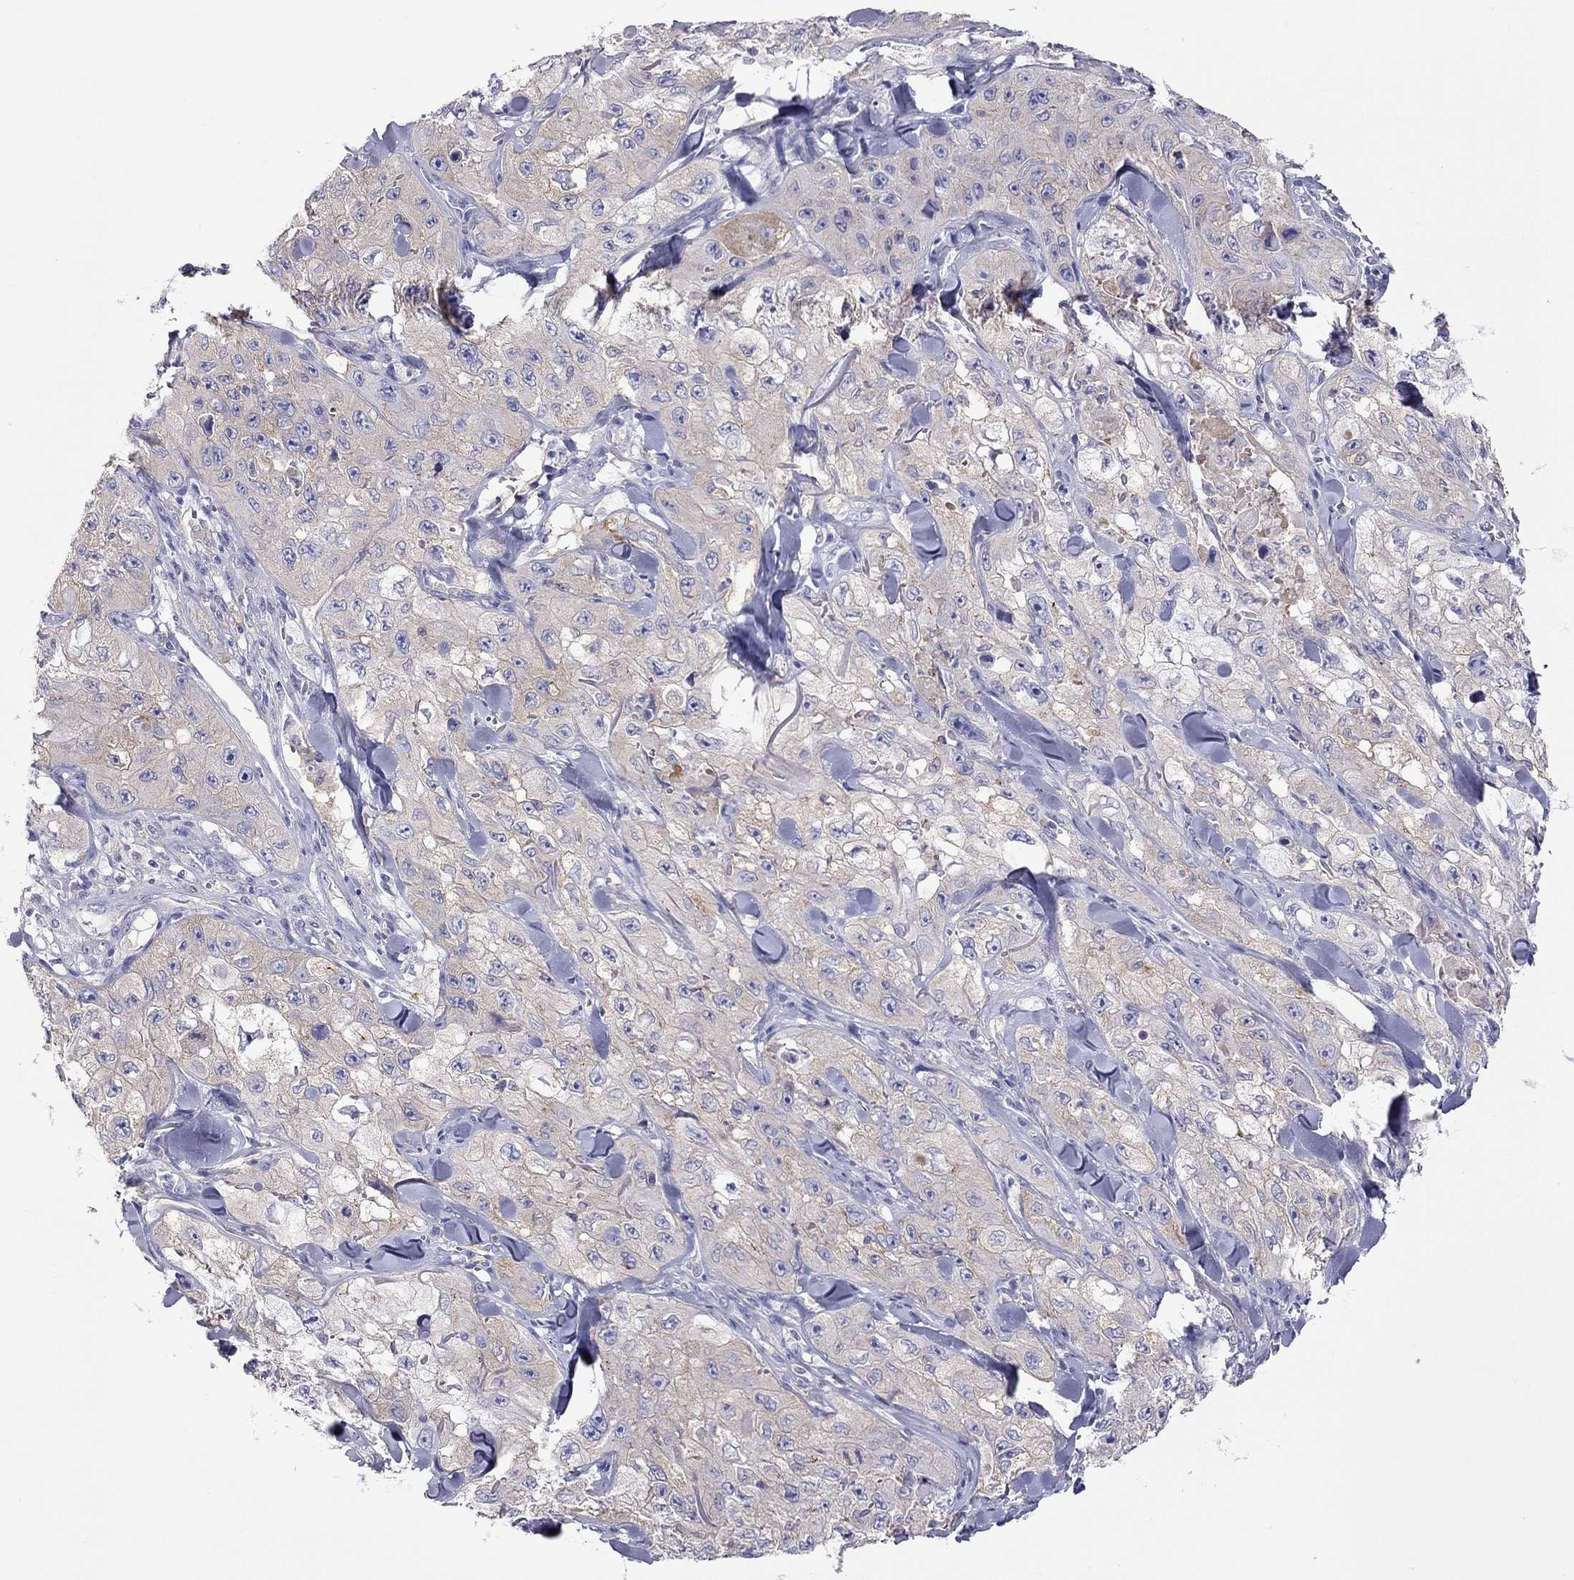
{"staining": {"intensity": "weak", "quantity": "25%-75%", "location": "cytoplasmic/membranous"}, "tissue": "skin cancer", "cell_type": "Tumor cells", "image_type": "cancer", "snomed": [{"axis": "morphology", "description": "Squamous cell carcinoma, NOS"}, {"axis": "topography", "description": "Skin"}, {"axis": "topography", "description": "Subcutis"}], "caption": "Immunohistochemistry of skin cancer (squamous cell carcinoma) displays low levels of weak cytoplasmic/membranous staining in about 25%-75% of tumor cells.", "gene": "ALOX15B", "patient": {"sex": "male", "age": 73}}